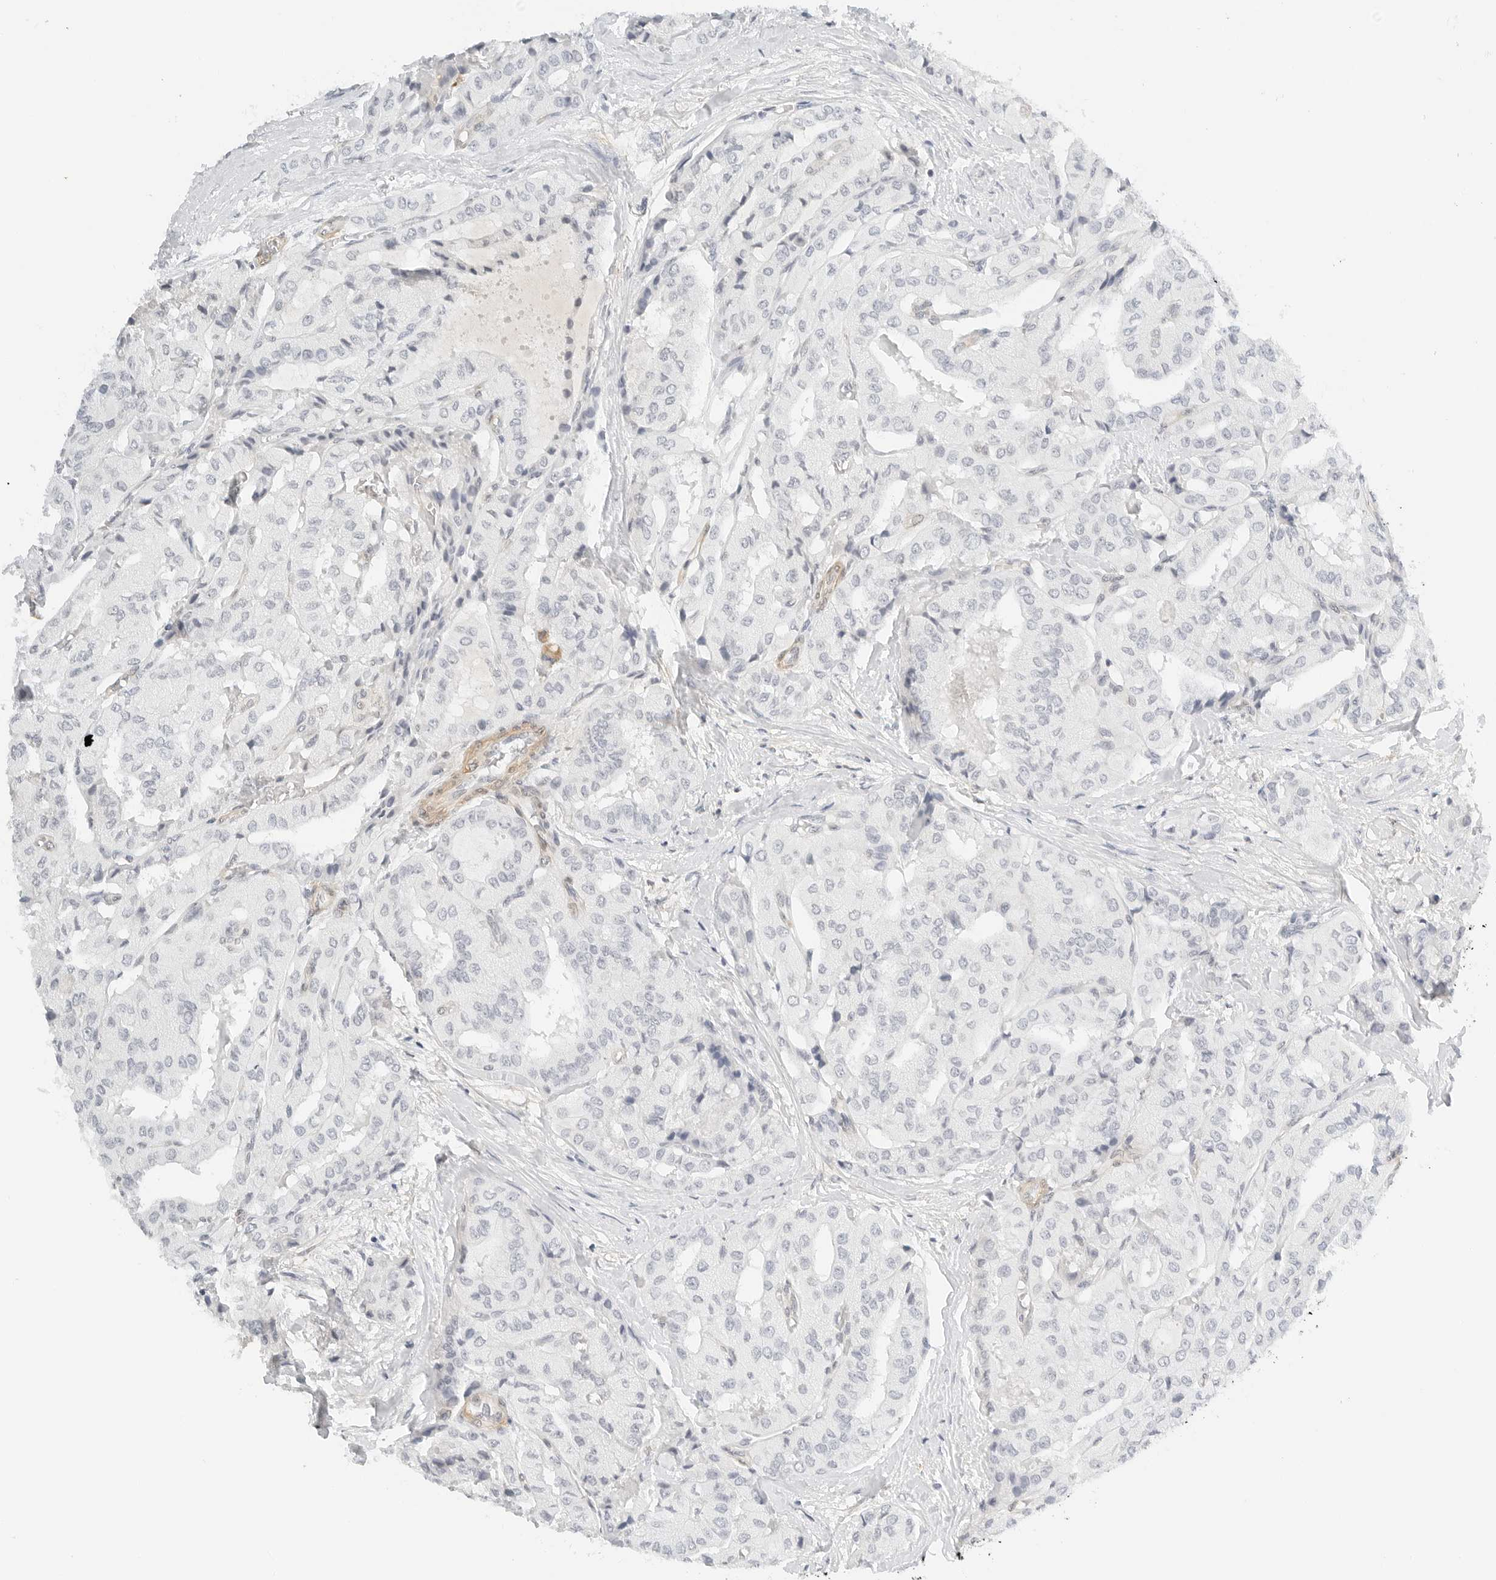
{"staining": {"intensity": "negative", "quantity": "none", "location": "none"}, "tissue": "thyroid cancer", "cell_type": "Tumor cells", "image_type": "cancer", "snomed": [{"axis": "morphology", "description": "Papillary adenocarcinoma, NOS"}, {"axis": "topography", "description": "Thyroid gland"}], "caption": "This is a histopathology image of IHC staining of thyroid cancer (papillary adenocarcinoma), which shows no expression in tumor cells.", "gene": "PKDCC", "patient": {"sex": "female", "age": 59}}